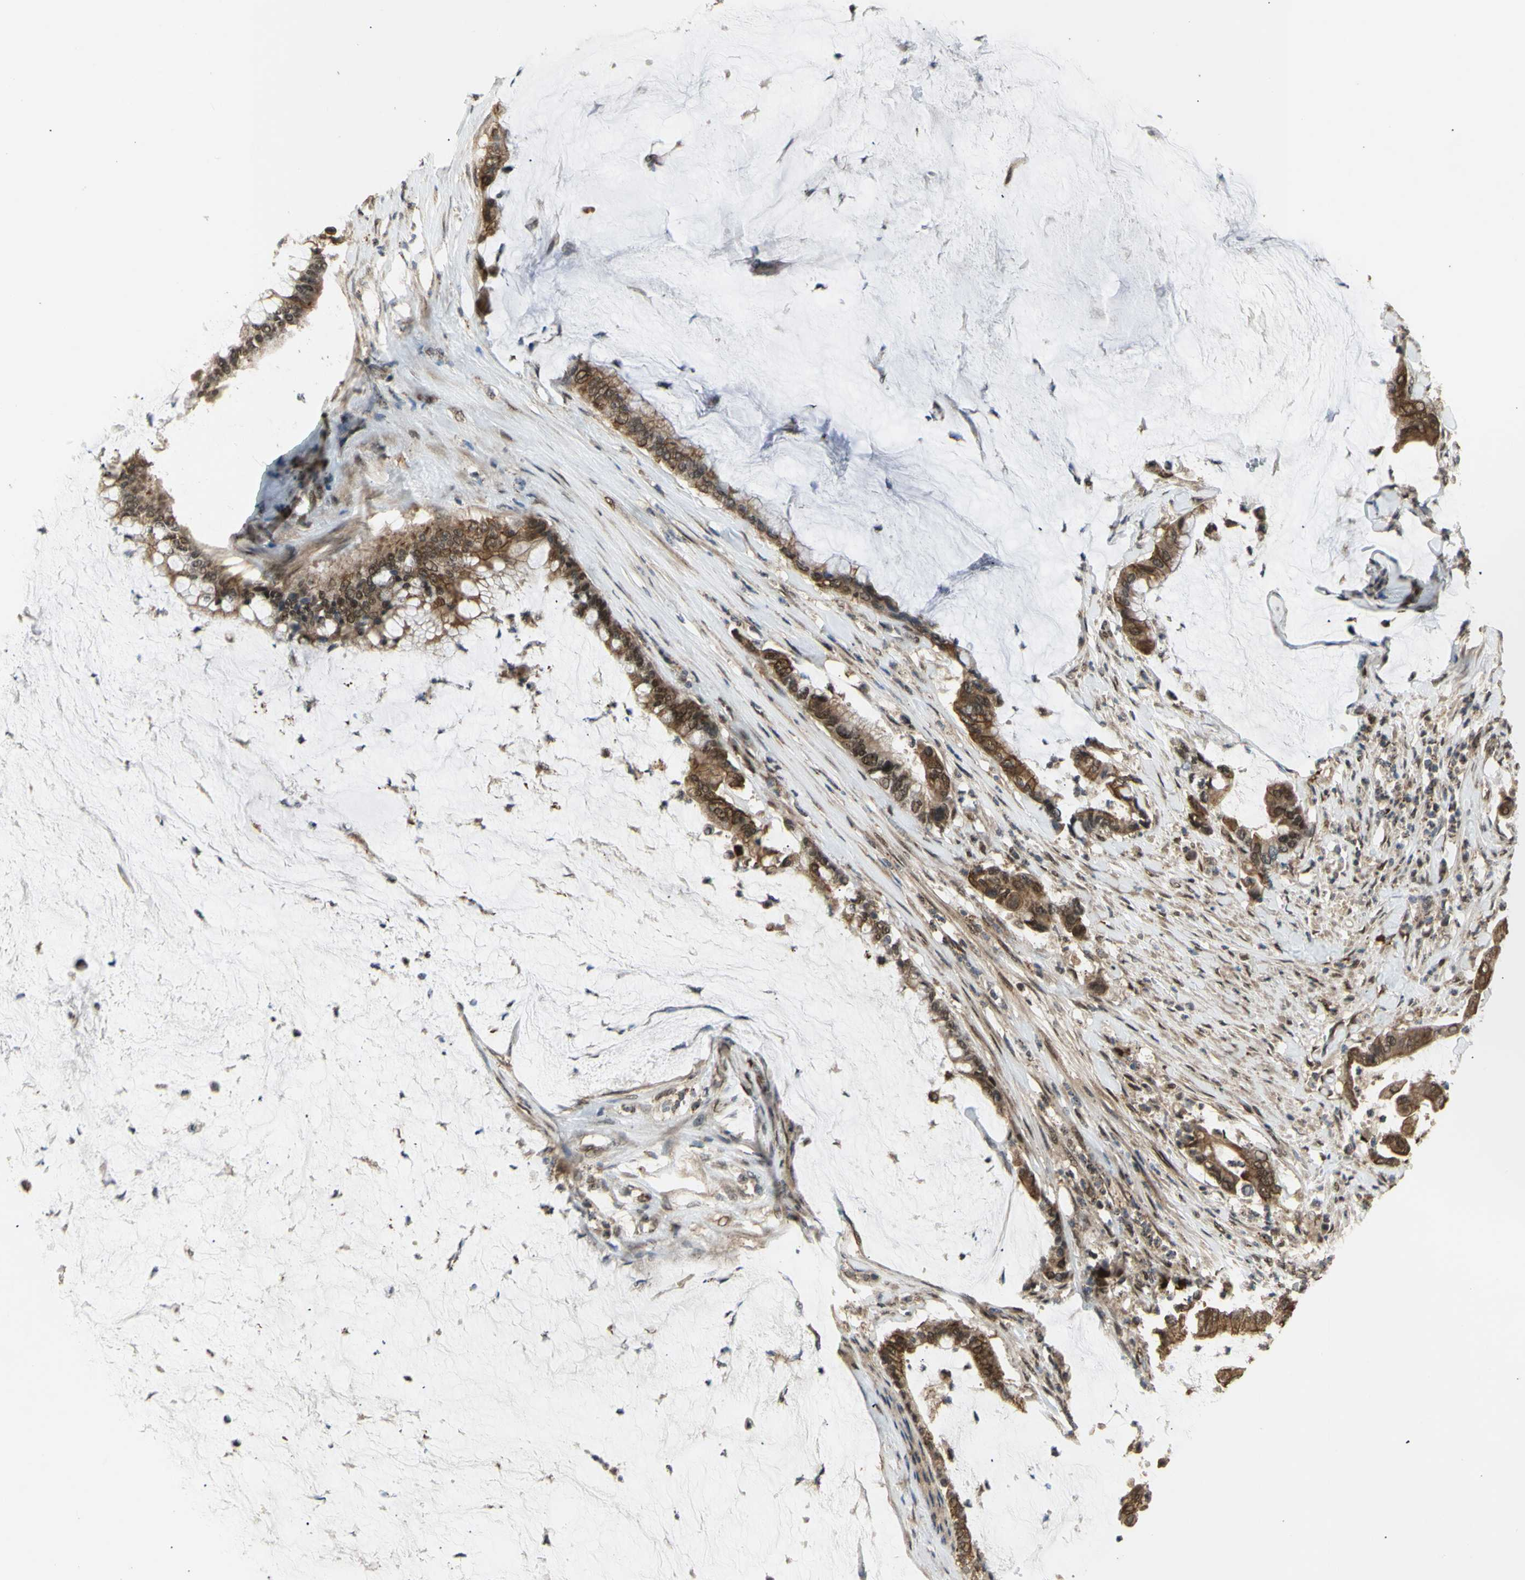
{"staining": {"intensity": "moderate", "quantity": ">75%", "location": "cytoplasmic/membranous"}, "tissue": "pancreatic cancer", "cell_type": "Tumor cells", "image_type": "cancer", "snomed": [{"axis": "morphology", "description": "Adenocarcinoma, NOS"}, {"axis": "topography", "description": "Pancreas"}], "caption": "Adenocarcinoma (pancreatic) was stained to show a protein in brown. There is medium levels of moderate cytoplasmic/membranous expression in approximately >75% of tumor cells. (Stains: DAB in brown, nuclei in blue, Microscopy: brightfield microscopy at high magnification).", "gene": "GTF2E2", "patient": {"sex": "male", "age": 41}}